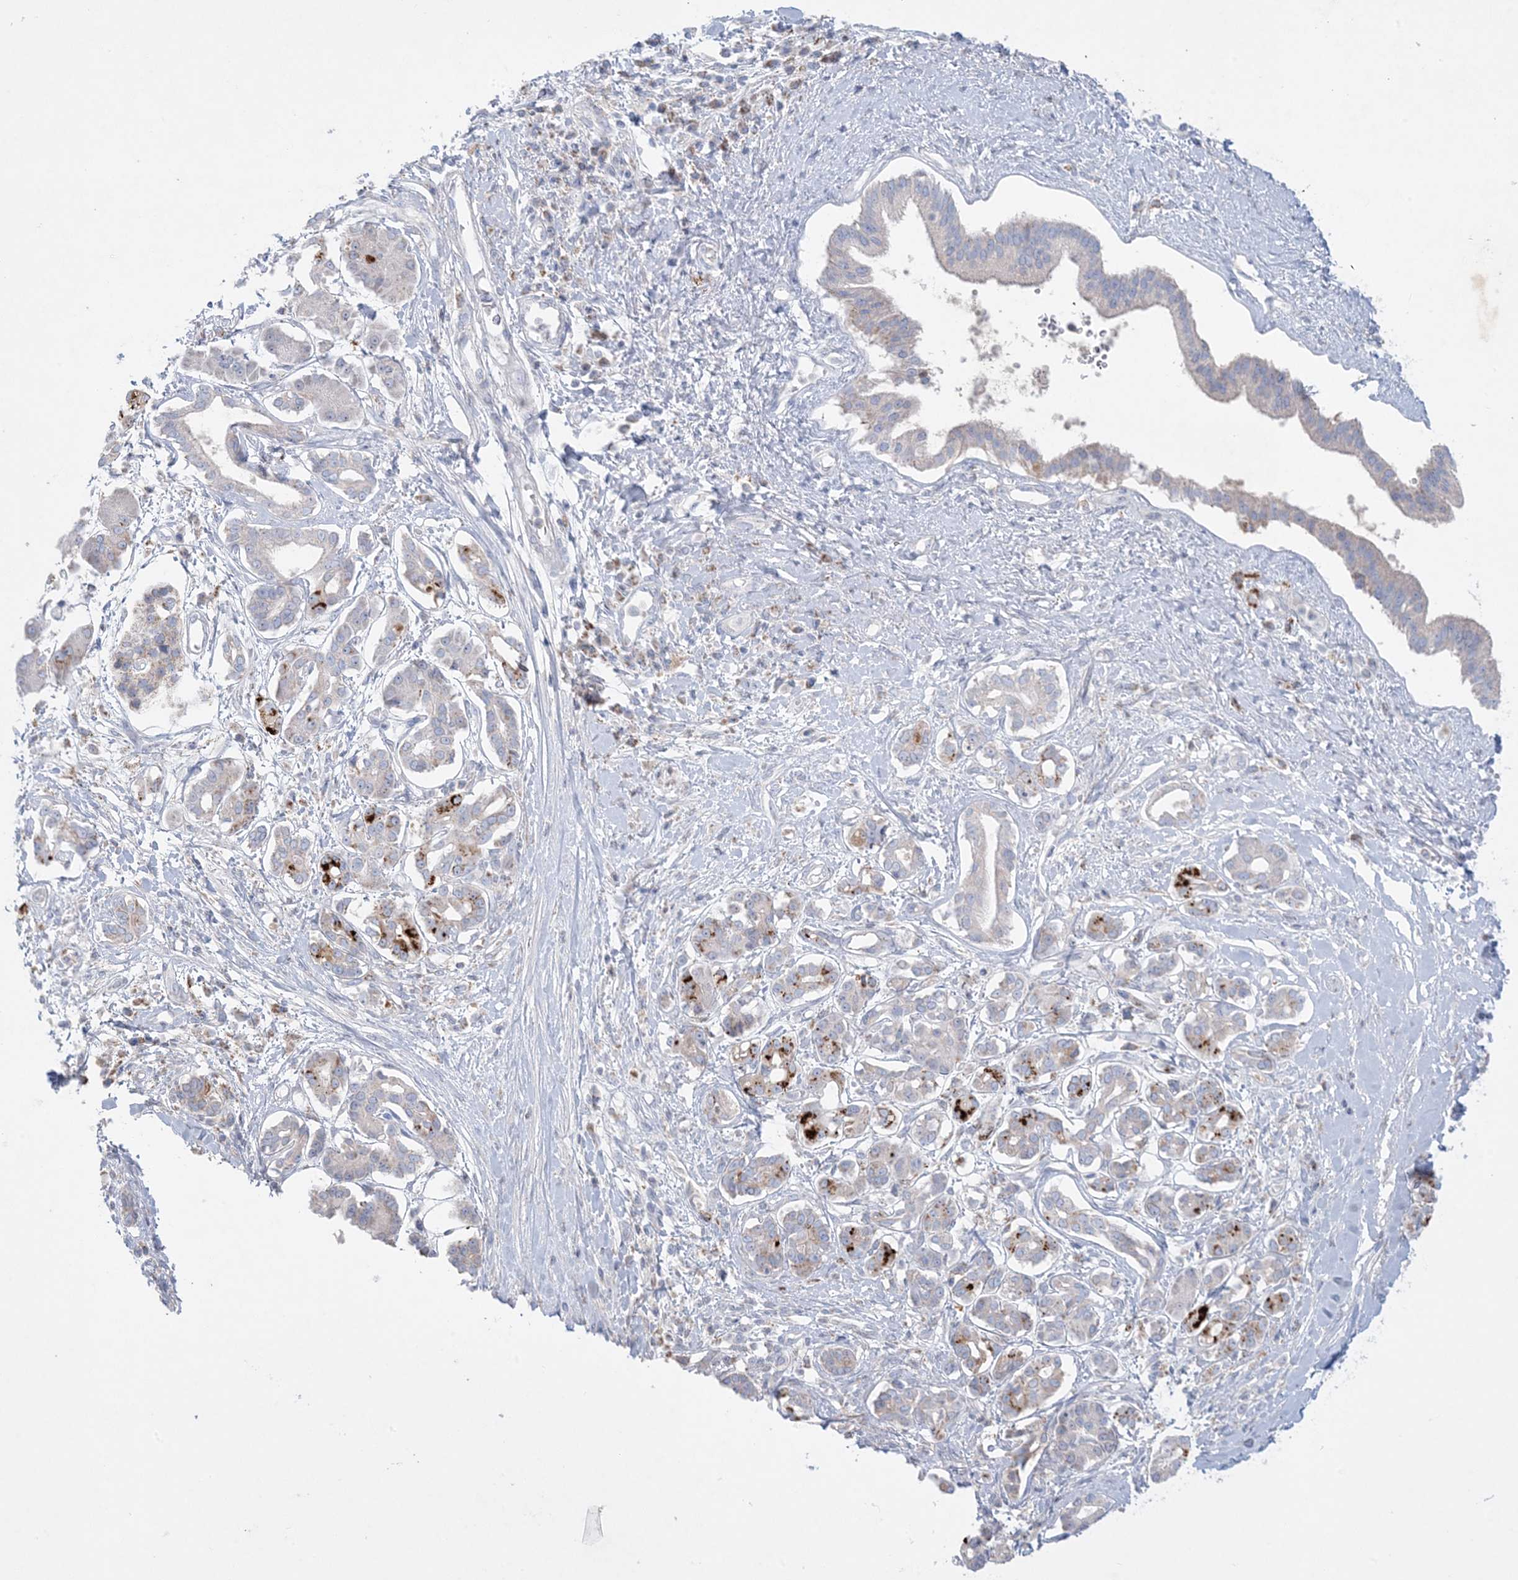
{"staining": {"intensity": "negative", "quantity": "none", "location": "none"}, "tissue": "pancreatic cancer", "cell_type": "Tumor cells", "image_type": "cancer", "snomed": [{"axis": "morphology", "description": "Inflammation, NOS"}, {"axis": "morphology", "description": "Adenocarcinoma, NOS"}, {"axis": "topography", "description": "Pancreas"}], "caption": "Tumor cells are negative for protein expression in human adenocarcinoma (pancreatic).", "gene": "KCTD6", "patient": {"sex": "female", "age": 56}}